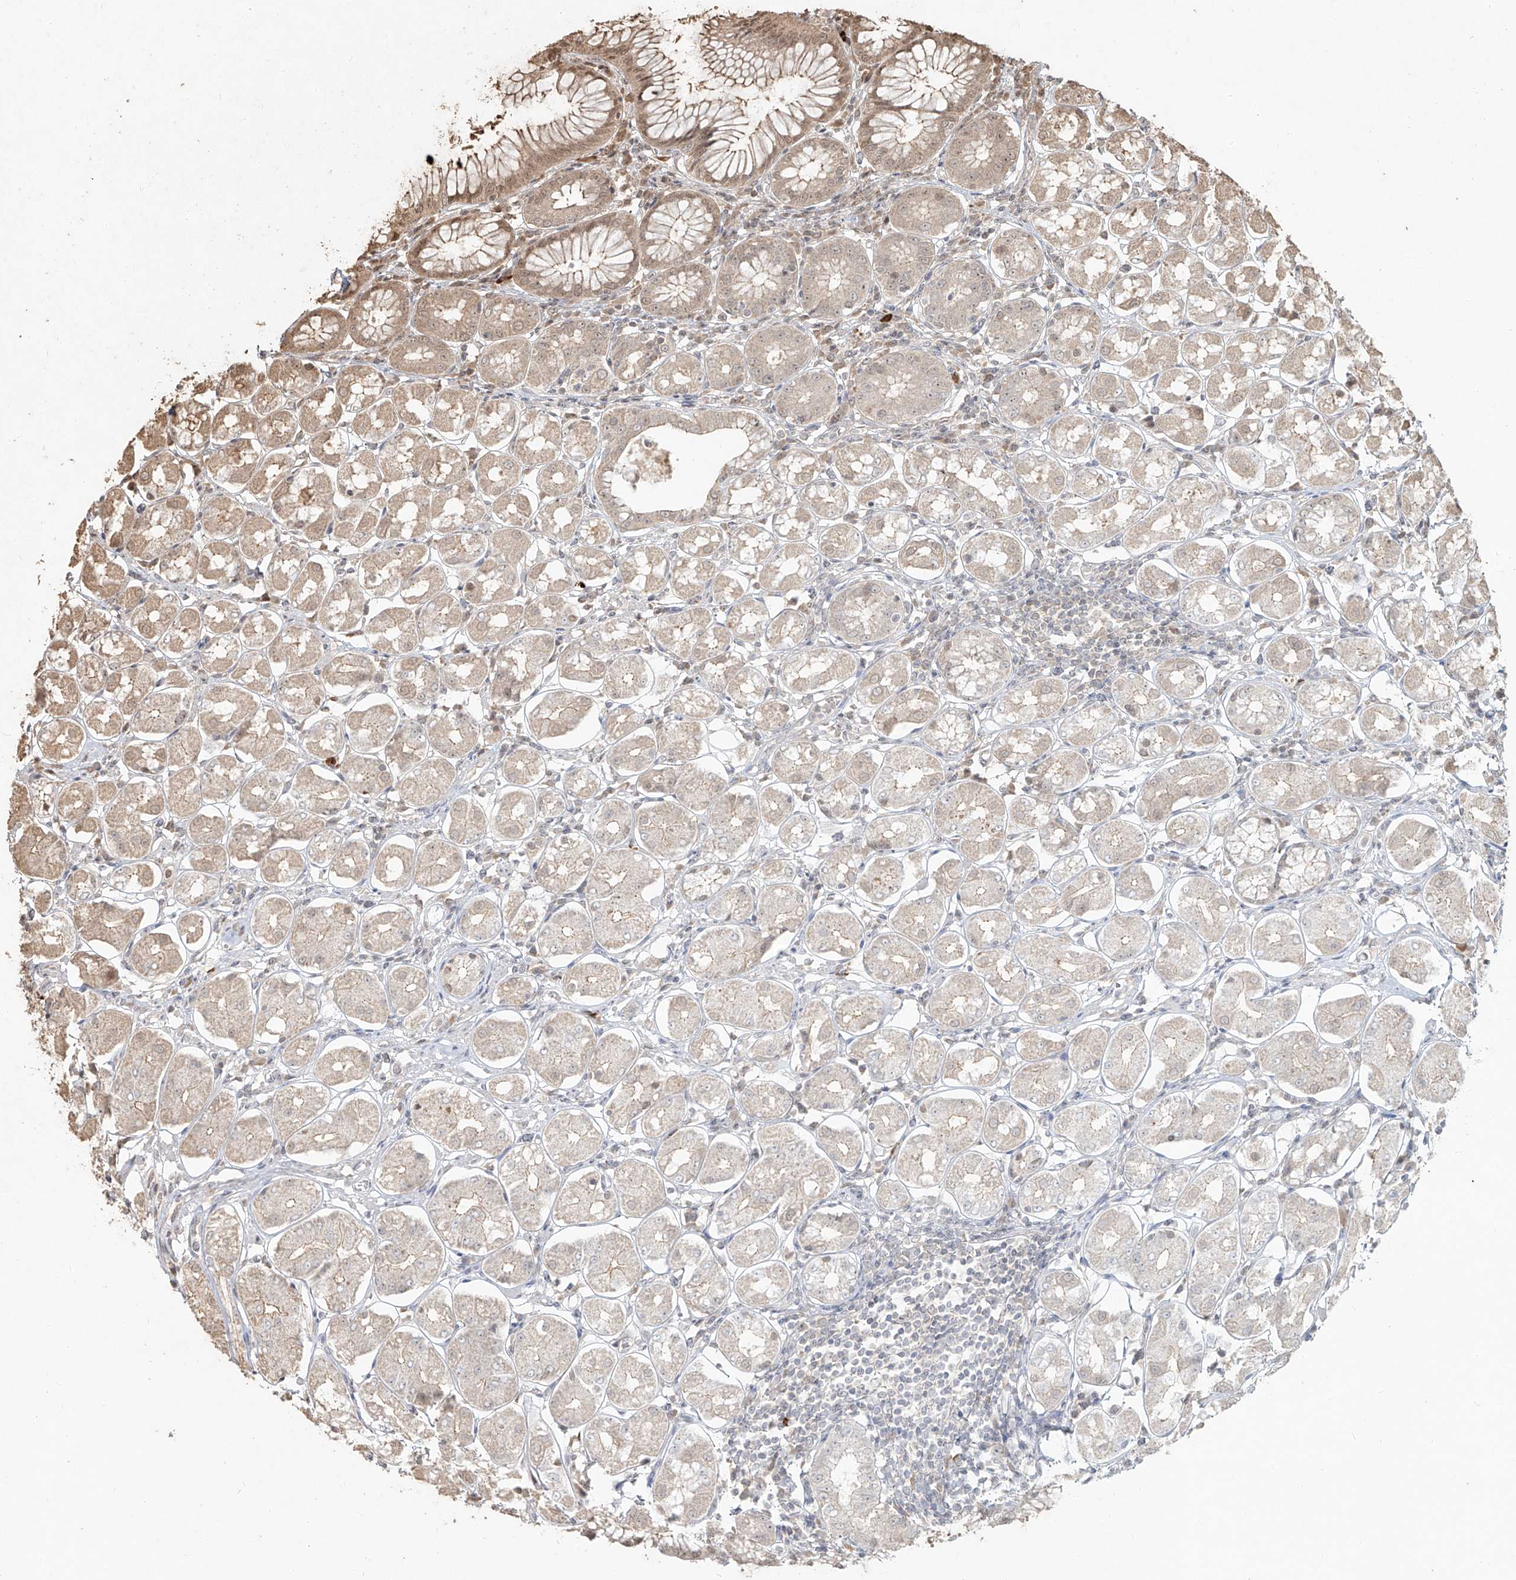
{"staining": {"intensity": "moderate", "quantity": "25%-75%", "location": "cytoplasmic/membranous,nuclear"}, "tissue": "stomach", "cell_type": "Glandular cells", "image_type": "normal", "snomed": [{"axis": "morphology", "description": "Normal tissue, NOS"}, {"axis": "topography", "description": "Stomach, lower"}], "caption": "Stomach stained with DAB immunohistochemistry reveals medium levels of moderate cytoplasmic/membranous,nuclear positivity in approximately 25%-75% of glandular cells. (Brightfield microscopy of DAB IHC at high magnification).", "gene": "UBE2K", "patient": {"sex": "female", "age": 56}}